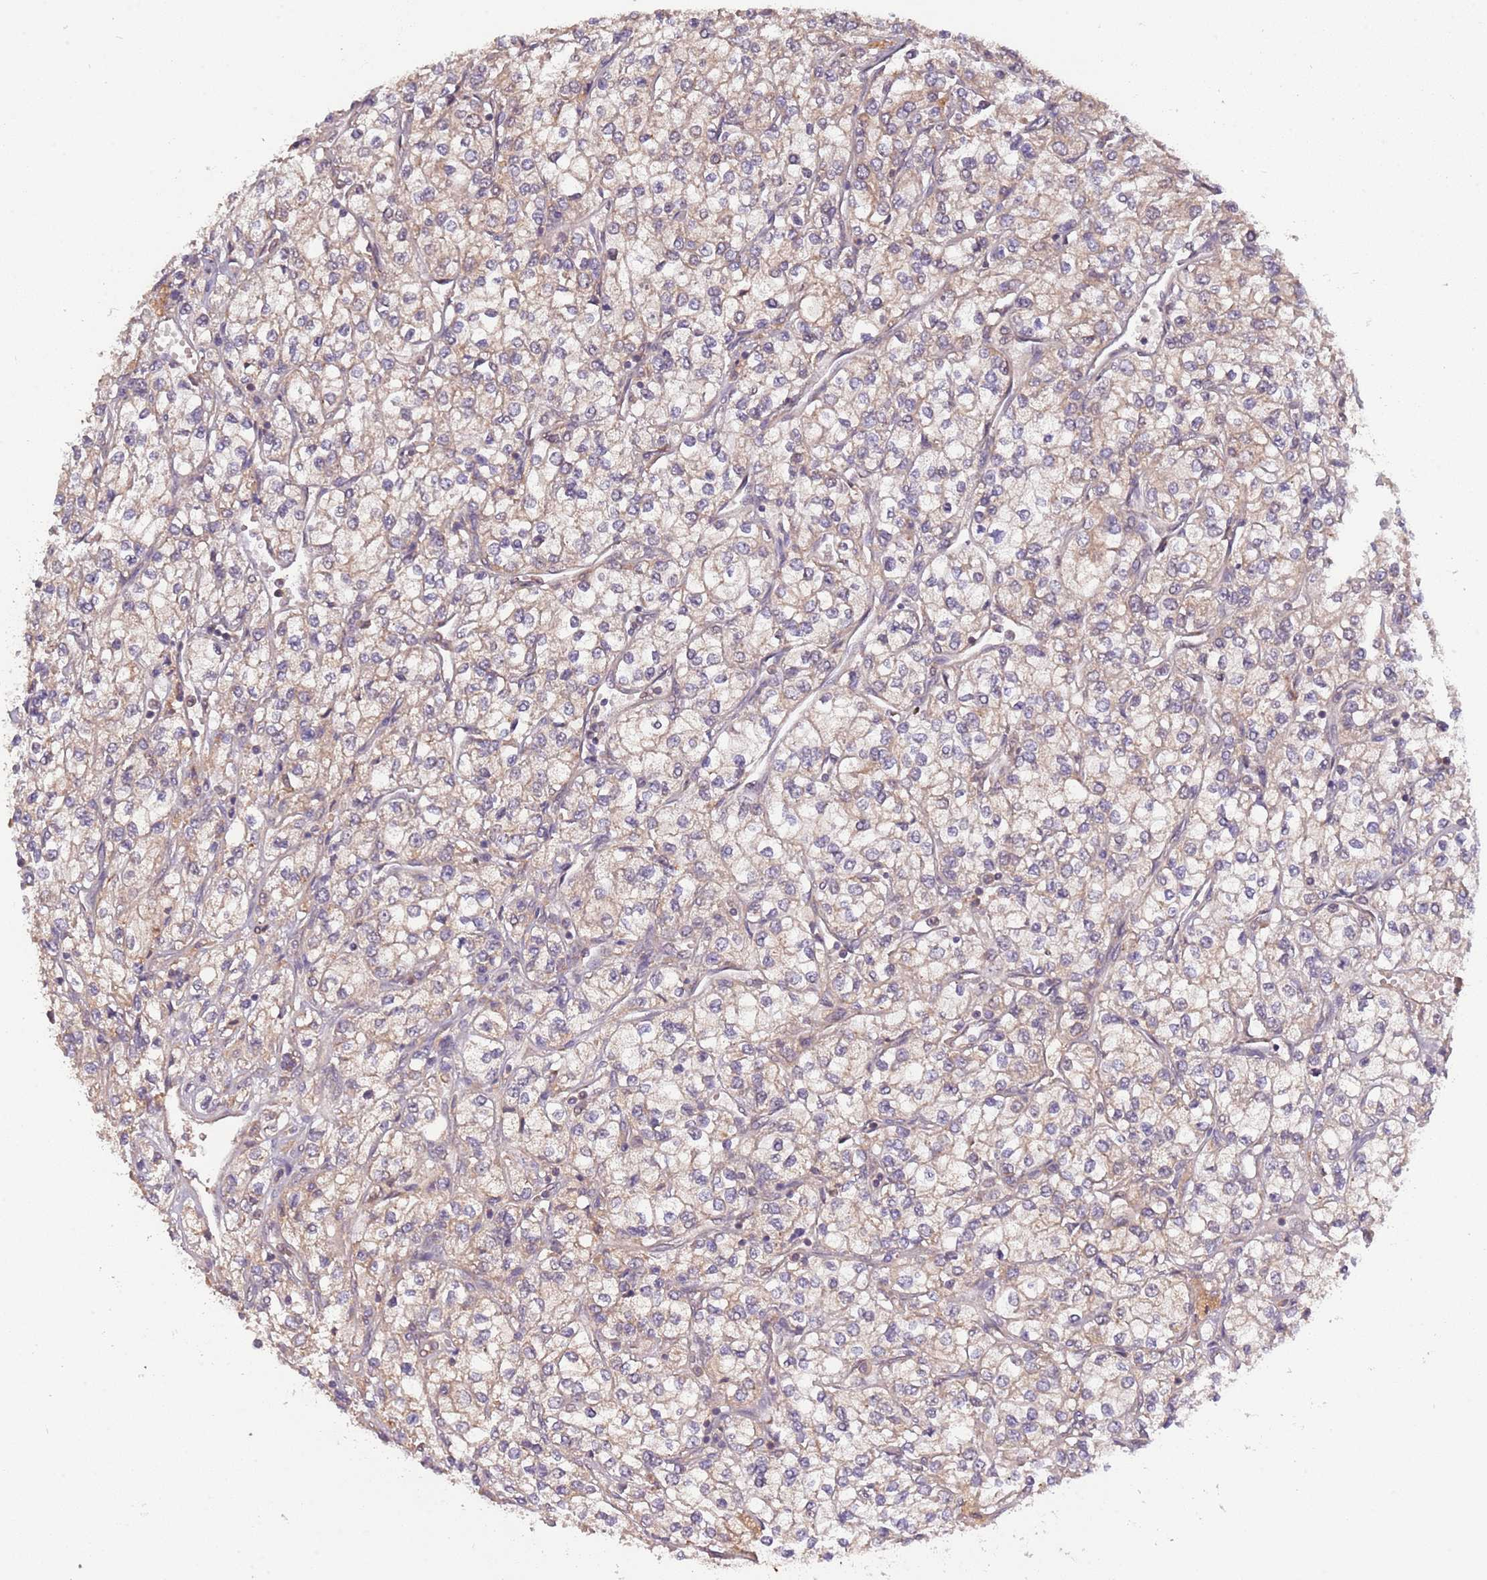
{"staining": {"intensity": "weak", "quantity": "<25%", "location": "cytoplasmic/membranous"}, "tissue": "renal cancer", "cell_type": "Tumor cells", "image_type": "cancer", "snomed": [{"axis": "morphology", "description": "Adenocarcinoma, NOS"}, {"axis": "topography", "description": "Kidney"}], "caption": "High power microscopy histopathology image of an immunohistochemistry histopathology image of renal cancer, revealing no significant positivity in tumor cells.", "gene": "USP32", "patient": {"sex": "male", "age": 80}}